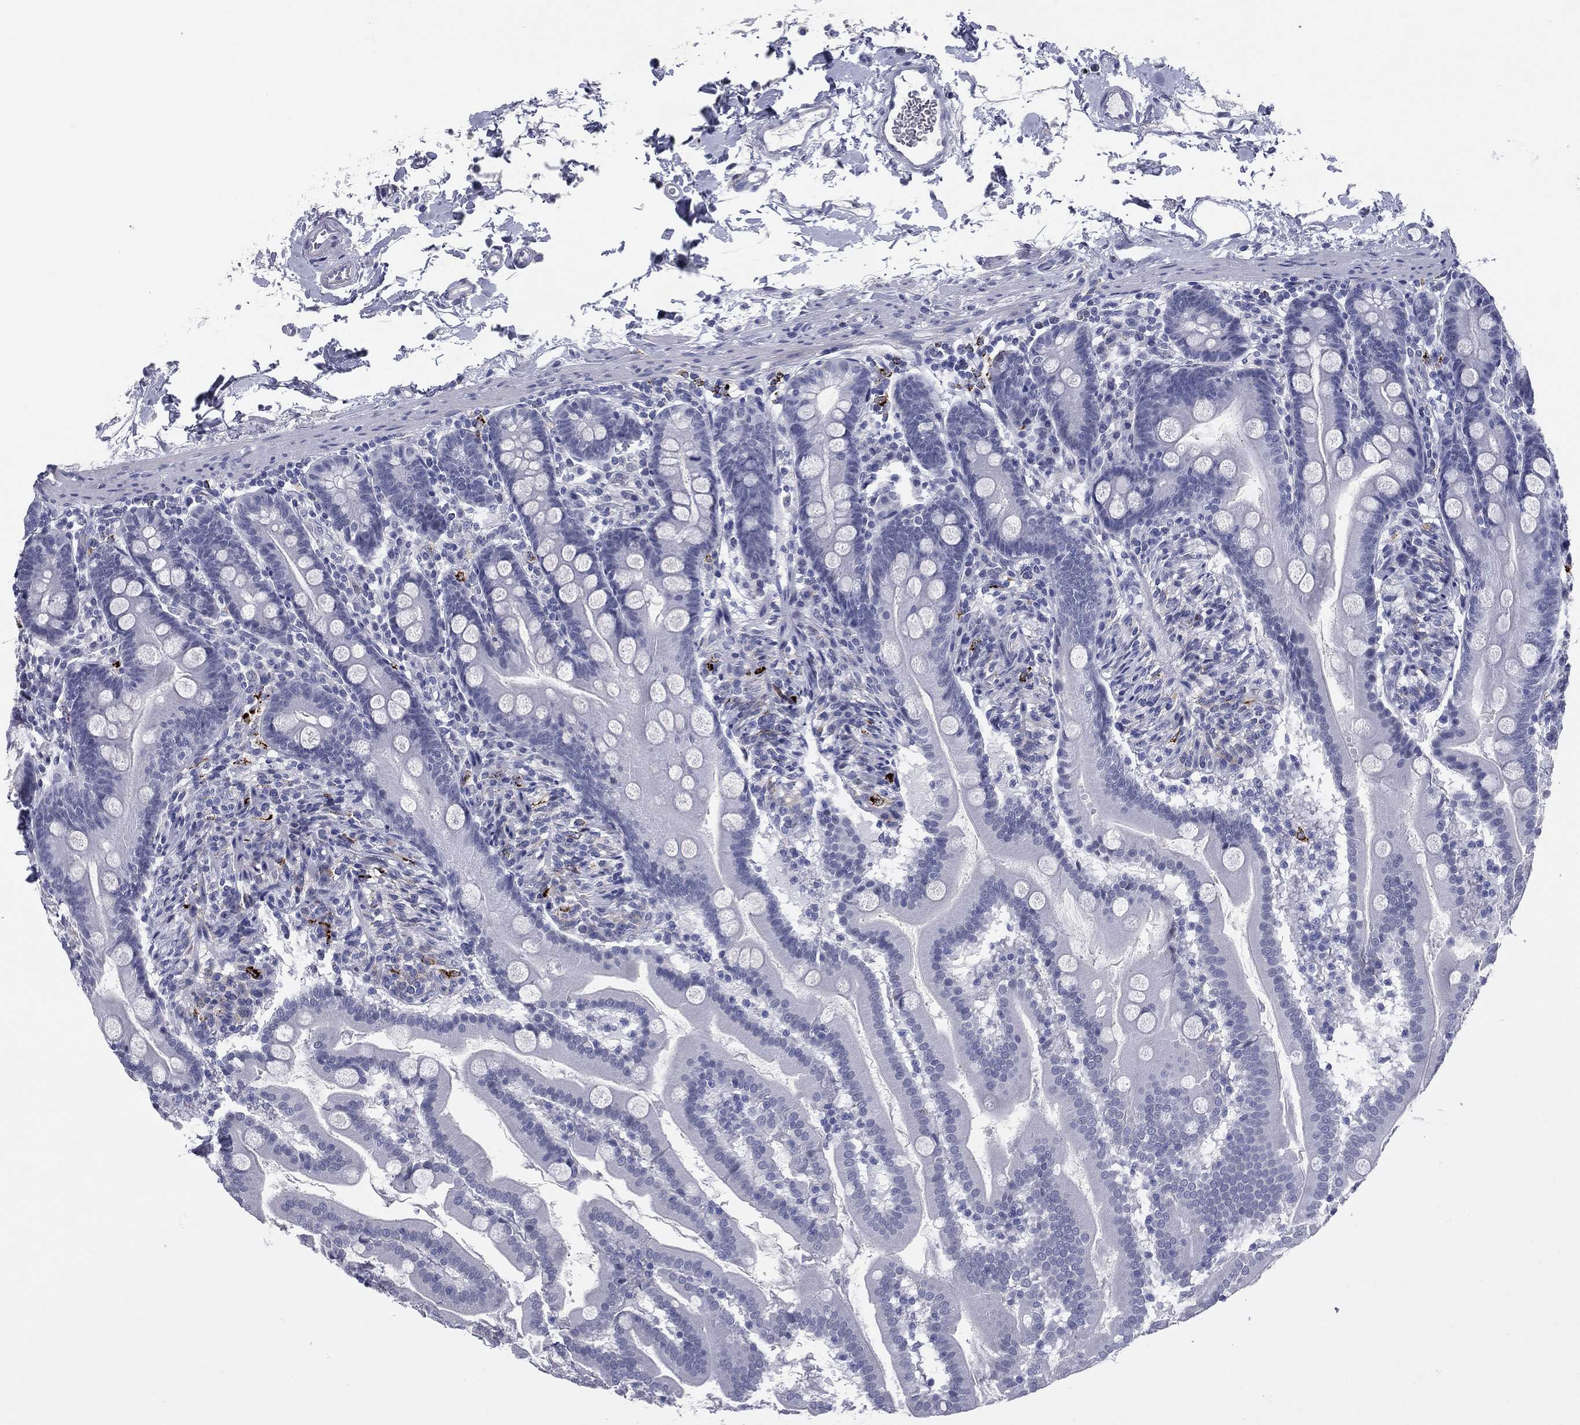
{"staining": {"intensity": "negative", "quantity": "none", "location": "none"}, "tissue": "small intestine", "cell_type": "Glandular cells", "image_type": "normal", "snomed": [{"axis": "morphology", "description": "Normal tissue, NOS"}, {"axis": "topography", "description": "Small intestine"}], "caption": "Small intestine was stained to show a protein in brown. There is no significant staining in glandular cells. (Brightfield microscopy of DAB immunohistochemistry (IHC) at high magnification).", "gene": "HLA", "patient": {"sex": "female", "age": 44}}